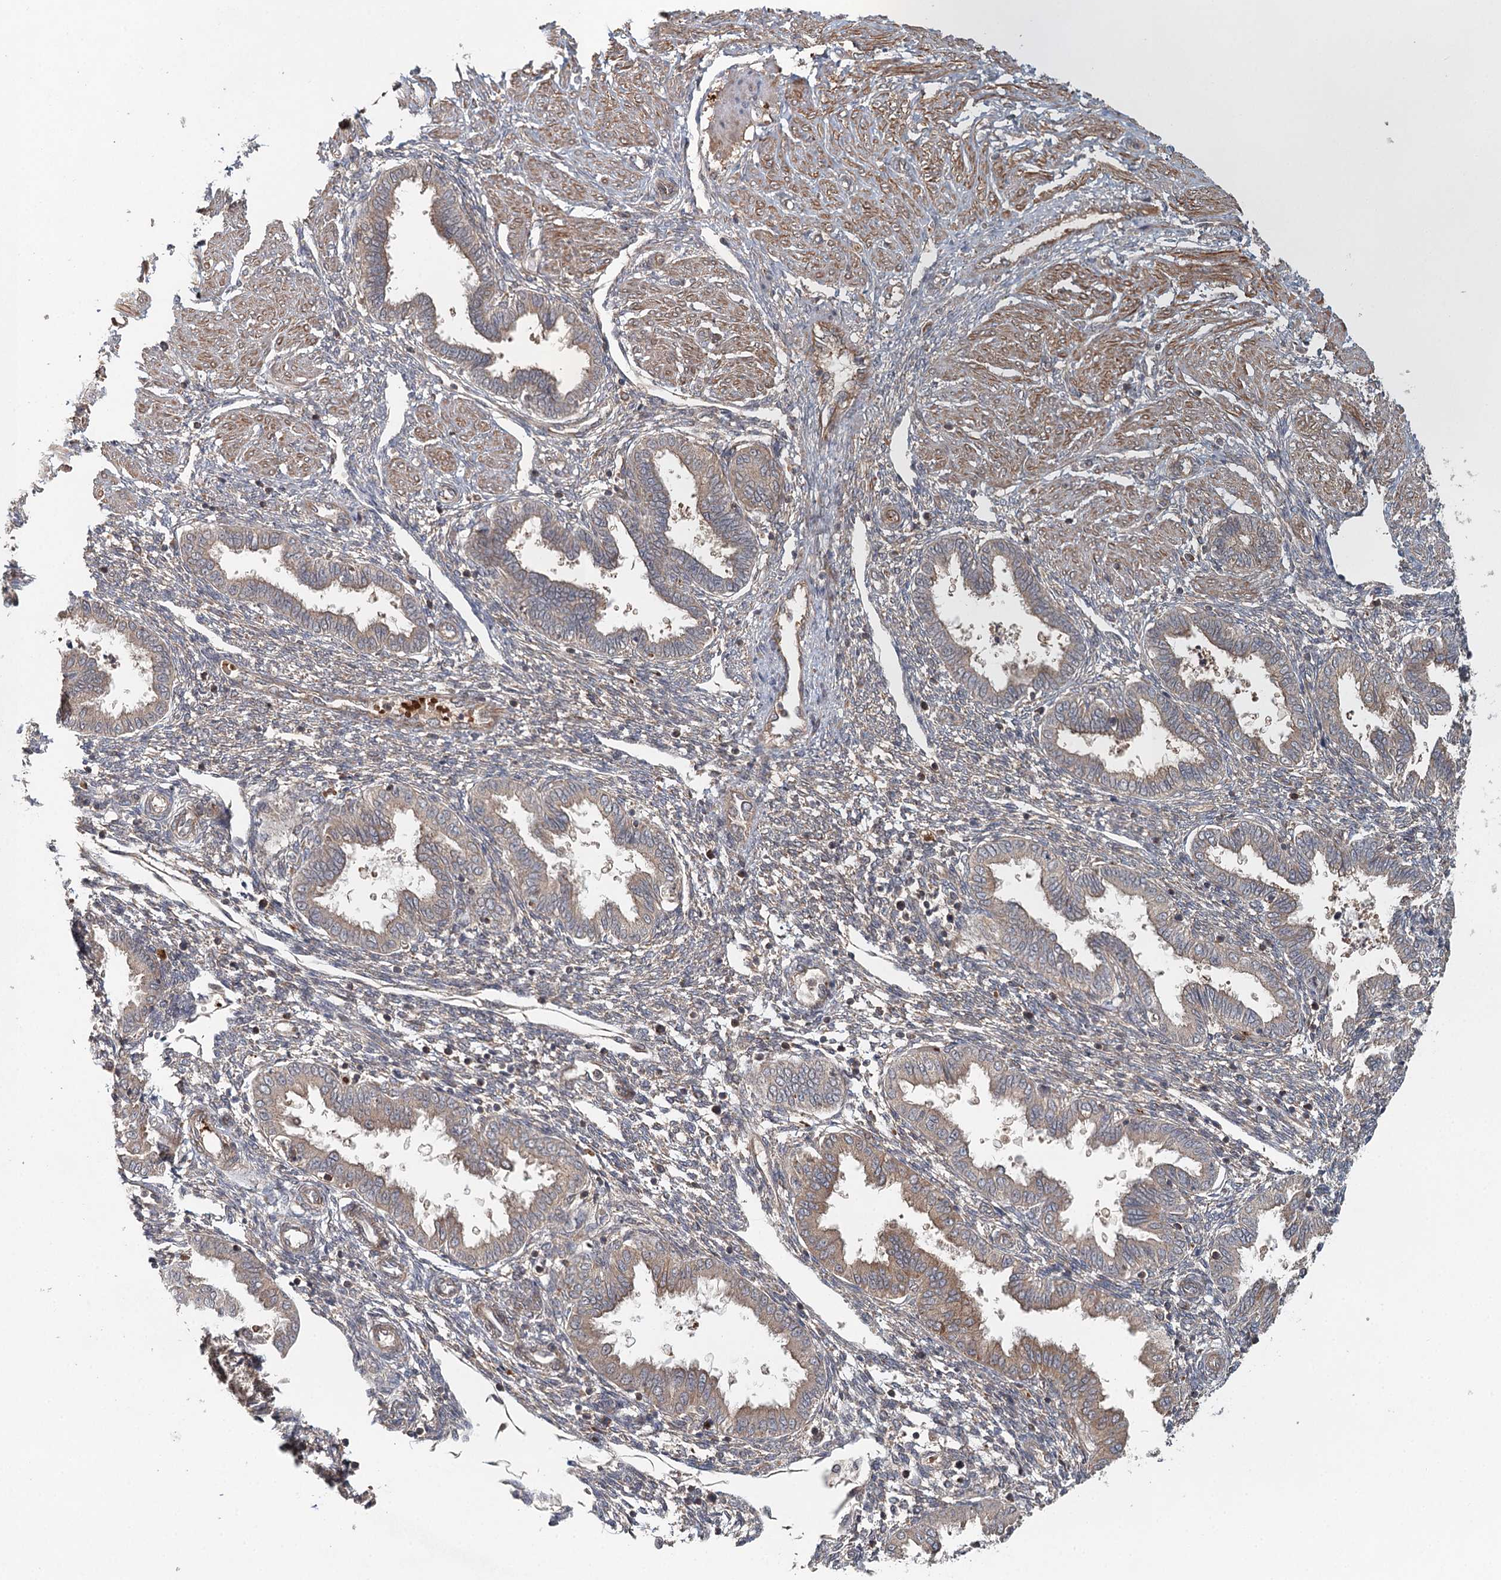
{"staining": {"intensity": "weak", "quantity": "<25%", "location": "cytoplasmic/membranous"}, "tissue": "endometrium", "cell_type": "Cells in endometrial stroma", "image_type": "normal", "snomed": [{"axis": "morphology", "description": "Normal tissue, NOS"}, {"axis": "topography", "description": "Endometrium"}], "caption": "Immunohistochemical staining of unremarkable endometrium displays no significant positivity in cells in endometrial stroma.", "gene": "ENSG00000273217", "patient": {"sex": "female", "age": 33}}